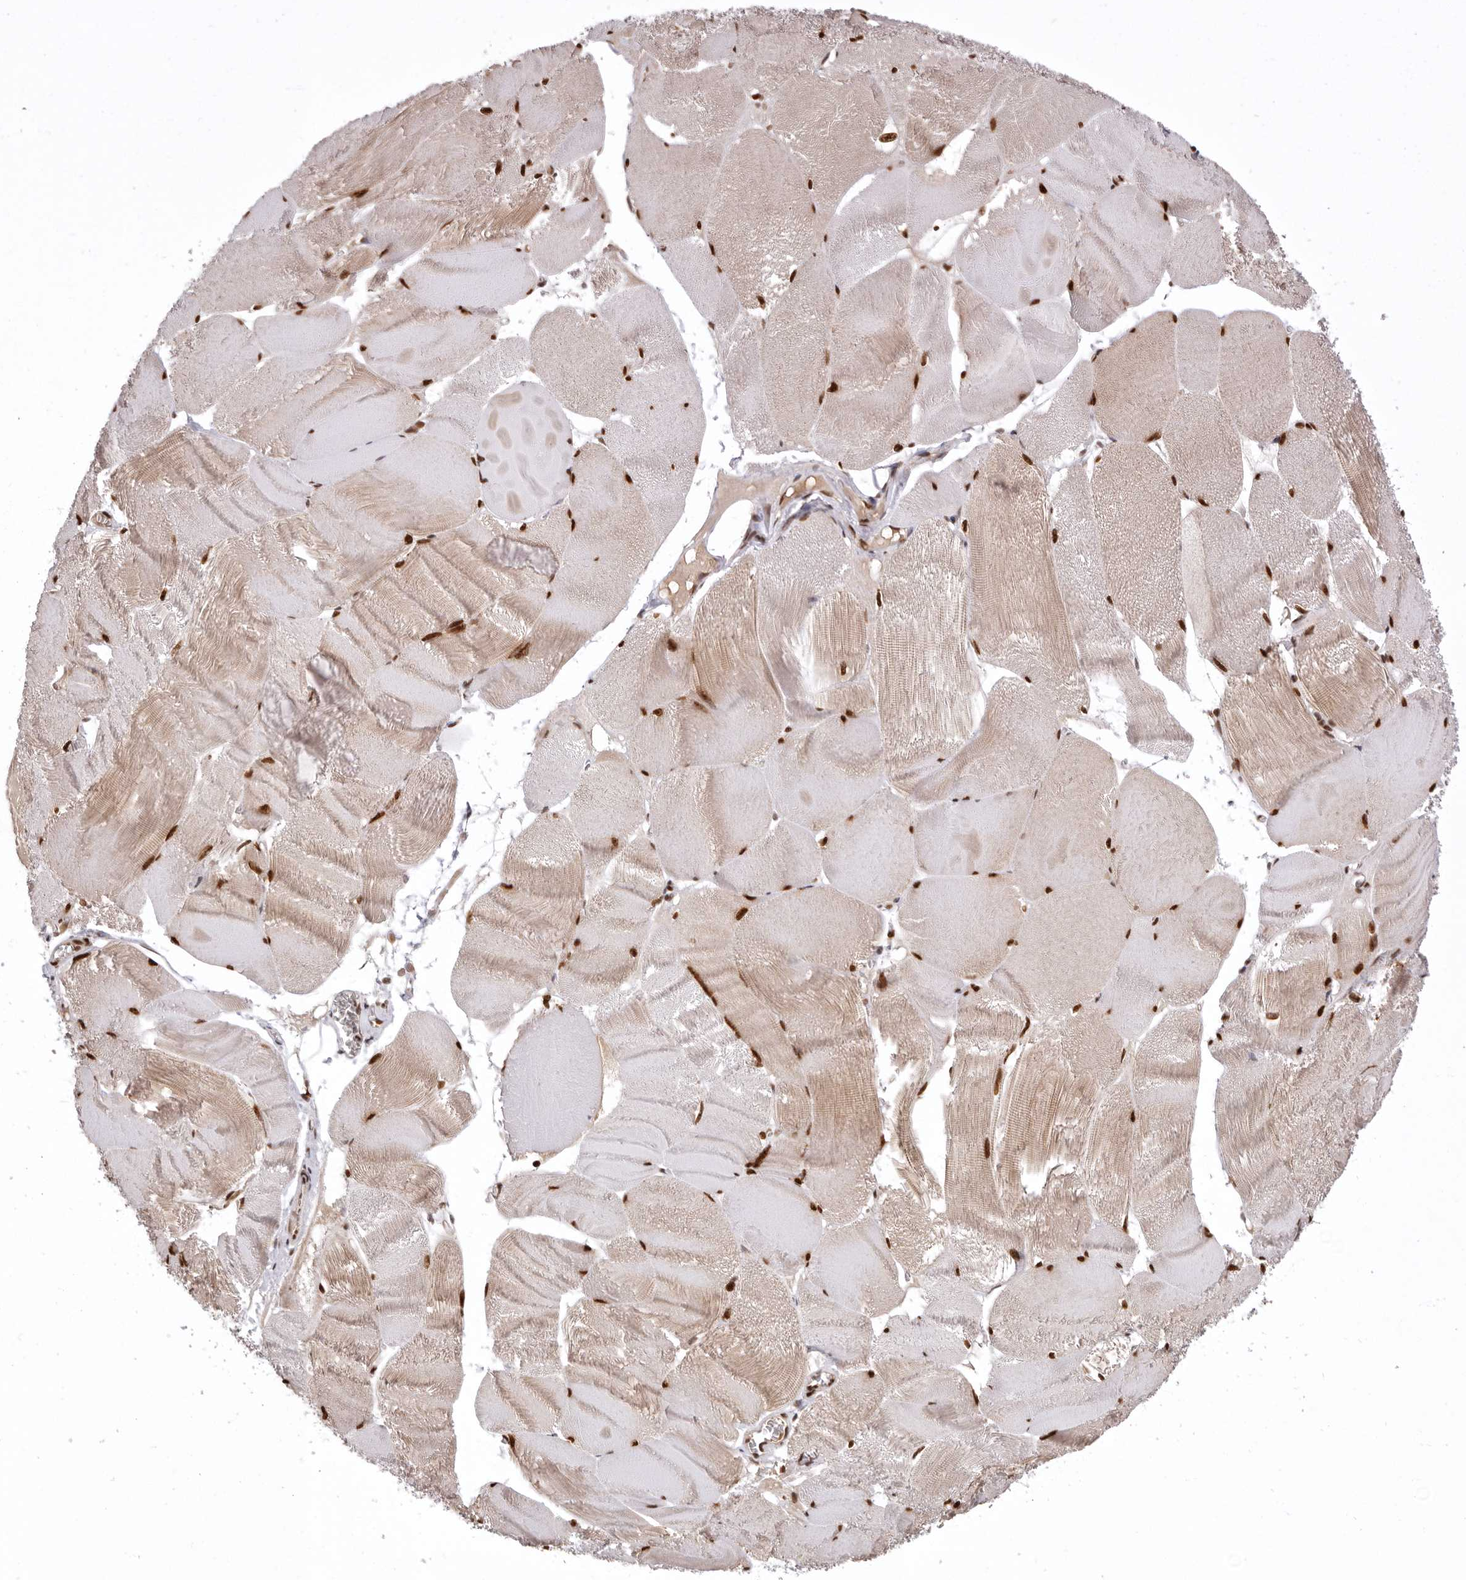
{"staining": {"intensity": "strong", "quantity": ">75%", "location": "cytoplasmic/membranous,nuclear"}, "tissue": "skeletal muscle", "cell_type": "Myocytes", "image_type": "normal", "snomed": [{"axis": "morphology", "description": "Normal tissue, NOS"}, {"axis": "morphology", "description": "Basal cell carcinoma"}, {"axis": "topography", "description": "Skeletal muscle"}], "caption": "A high-resolution photomicrograph shows immunohistochemistry (IHC) staining of normal skeletal muscle, which displays strong cytoplasmic/membranous,nuclear staining in about >75% of myocytes. The protein is shown in brown color, while the nuclei are stained blue.", "gene": "CHTOP", "patient": {"sex": "female", "age": 64}}